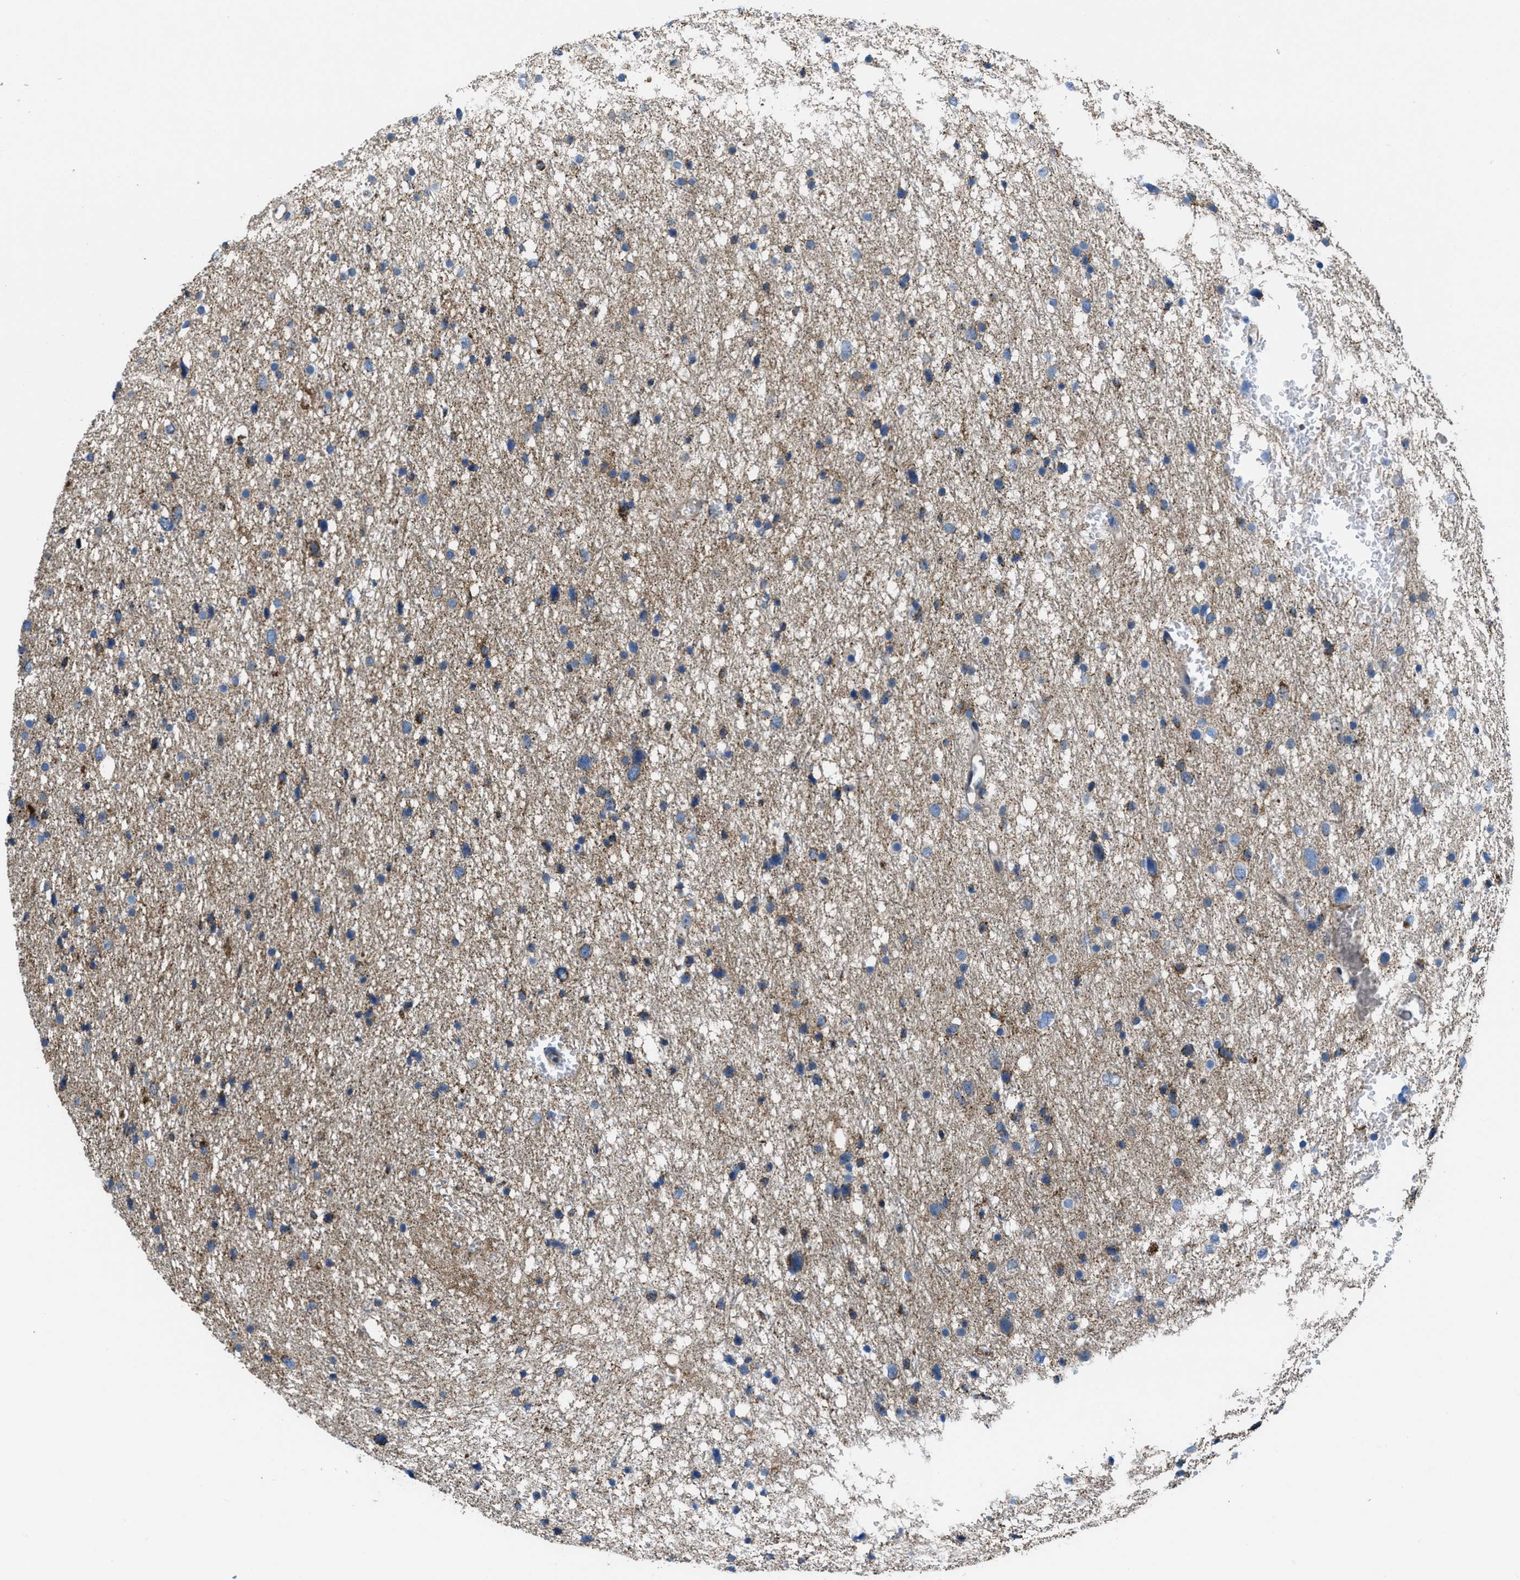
{"staining": {"intensity": "moderate", "quantity": "<25%", "location": "cytoplasmic/membranous"}, "tissue": "glioma", "cell_type": "Tumor cells", "image_type": "cancer", "snomed": [{"axis": "morphology", "description": "Glioma, malignant, Low grade"}, {"axis": "topography", "description": "Brain"}], "caption": "Immunohistochemistry micrograph of neoplastic tissue: malignant glioma (low-grade) stained using immunohistochemistry shows low levels of moderate protein expression localized specifically in the cytoplasmic/membranous of tumor cells, appearing as a cytoplasmic/membranous brown color.", "gene": "PIP5K1C", "patient": {"sex": "female", "age": 37}}